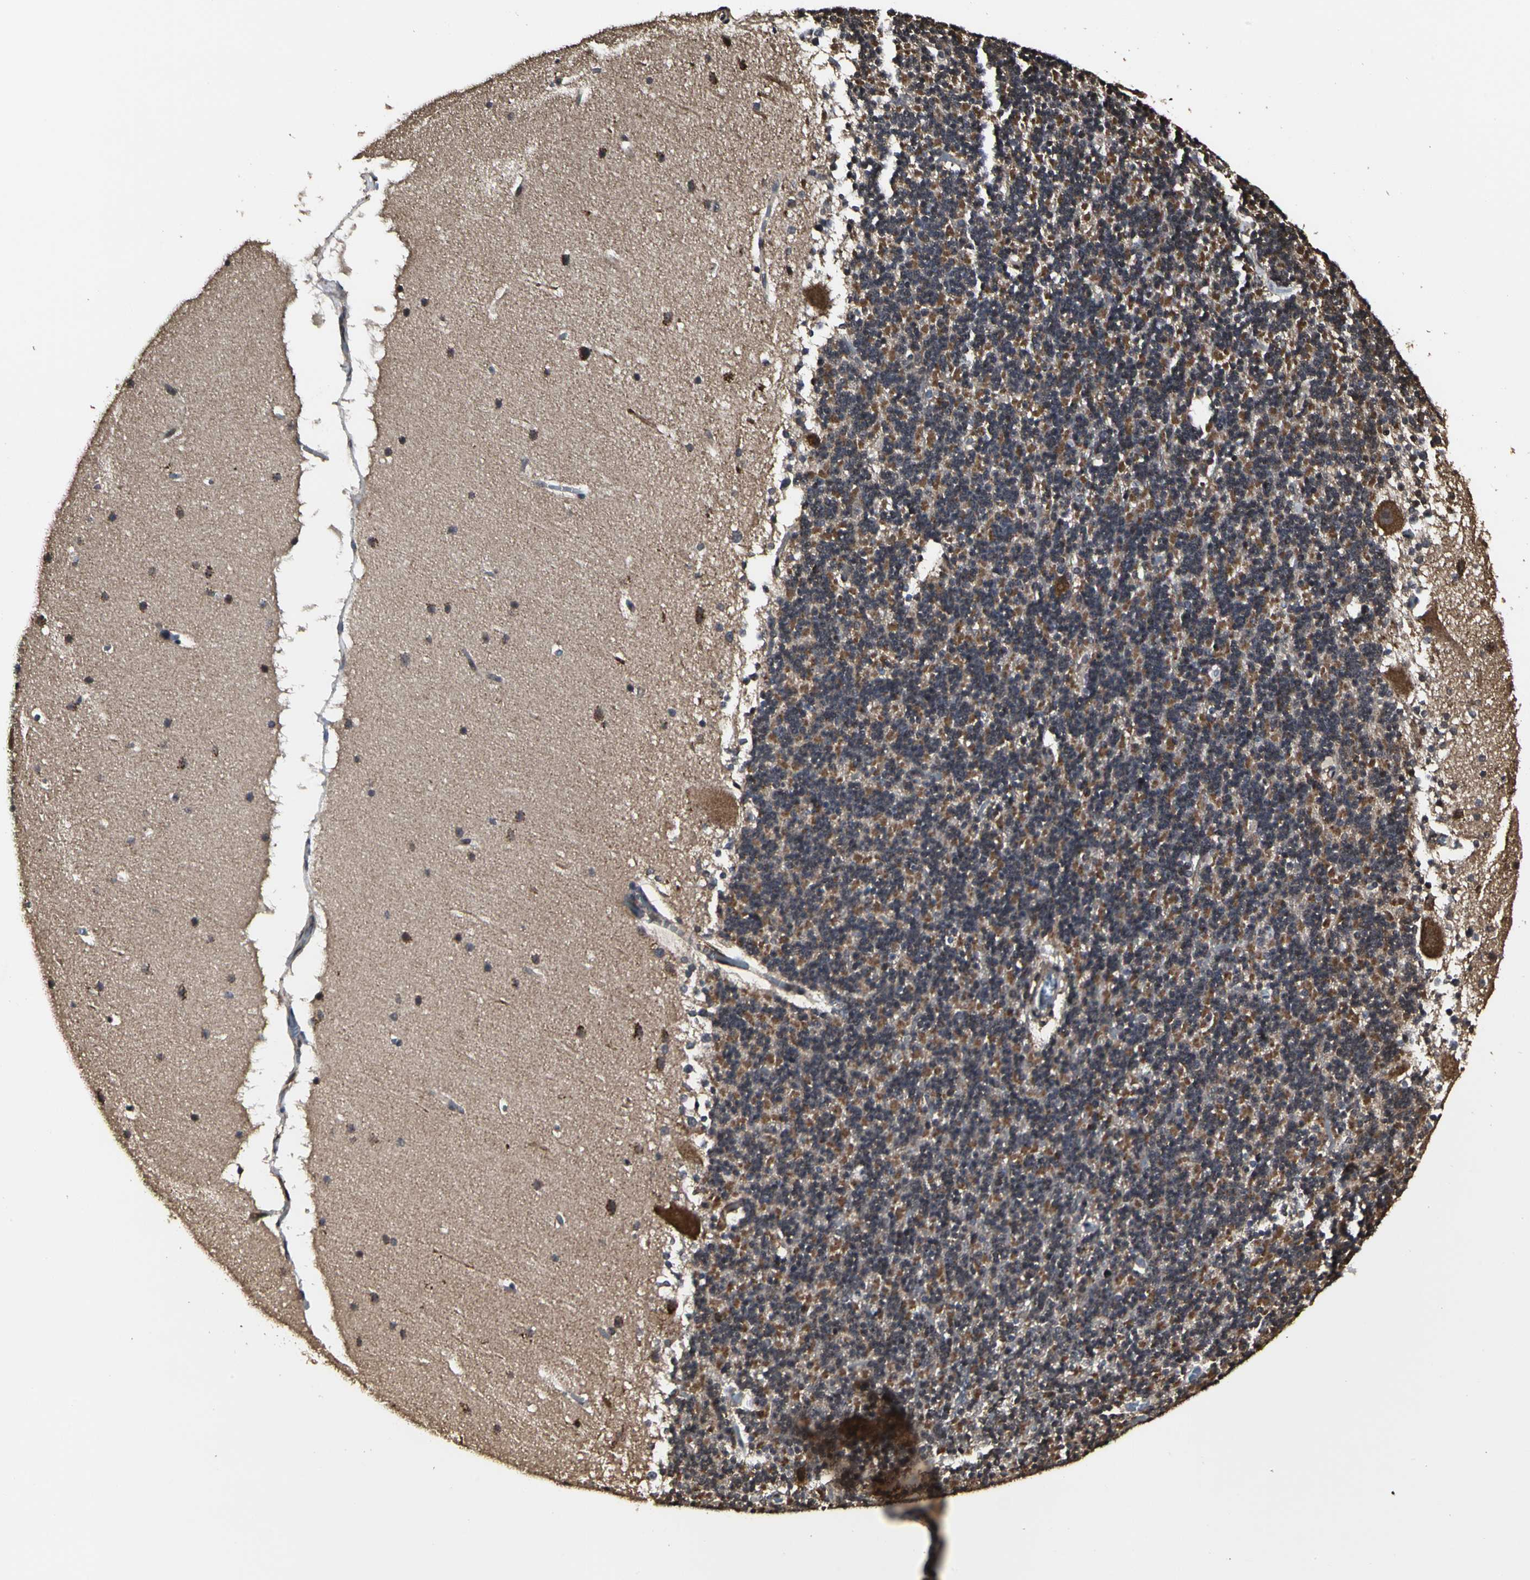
{"staining": {"intensity": "weak", "quantity": ">75%", "location": "cytoplasmic/membranous"}, "tissue": "cerebellum", "cell_type": "Cells in granular layer", "image_type": "normal", "snomed": [{"axis": "morphology", "description": "Normal tissue, NOS"}, {"axis": "topography", "description": "Cerebellum"}], "caption": "The immunohistochemical stain shows weak cytoplasmic/membranous expression in cells in granular layer of normal cerebellum.", "gene": "TAOK1", "patient": {"sex": "female", "age": 19}}